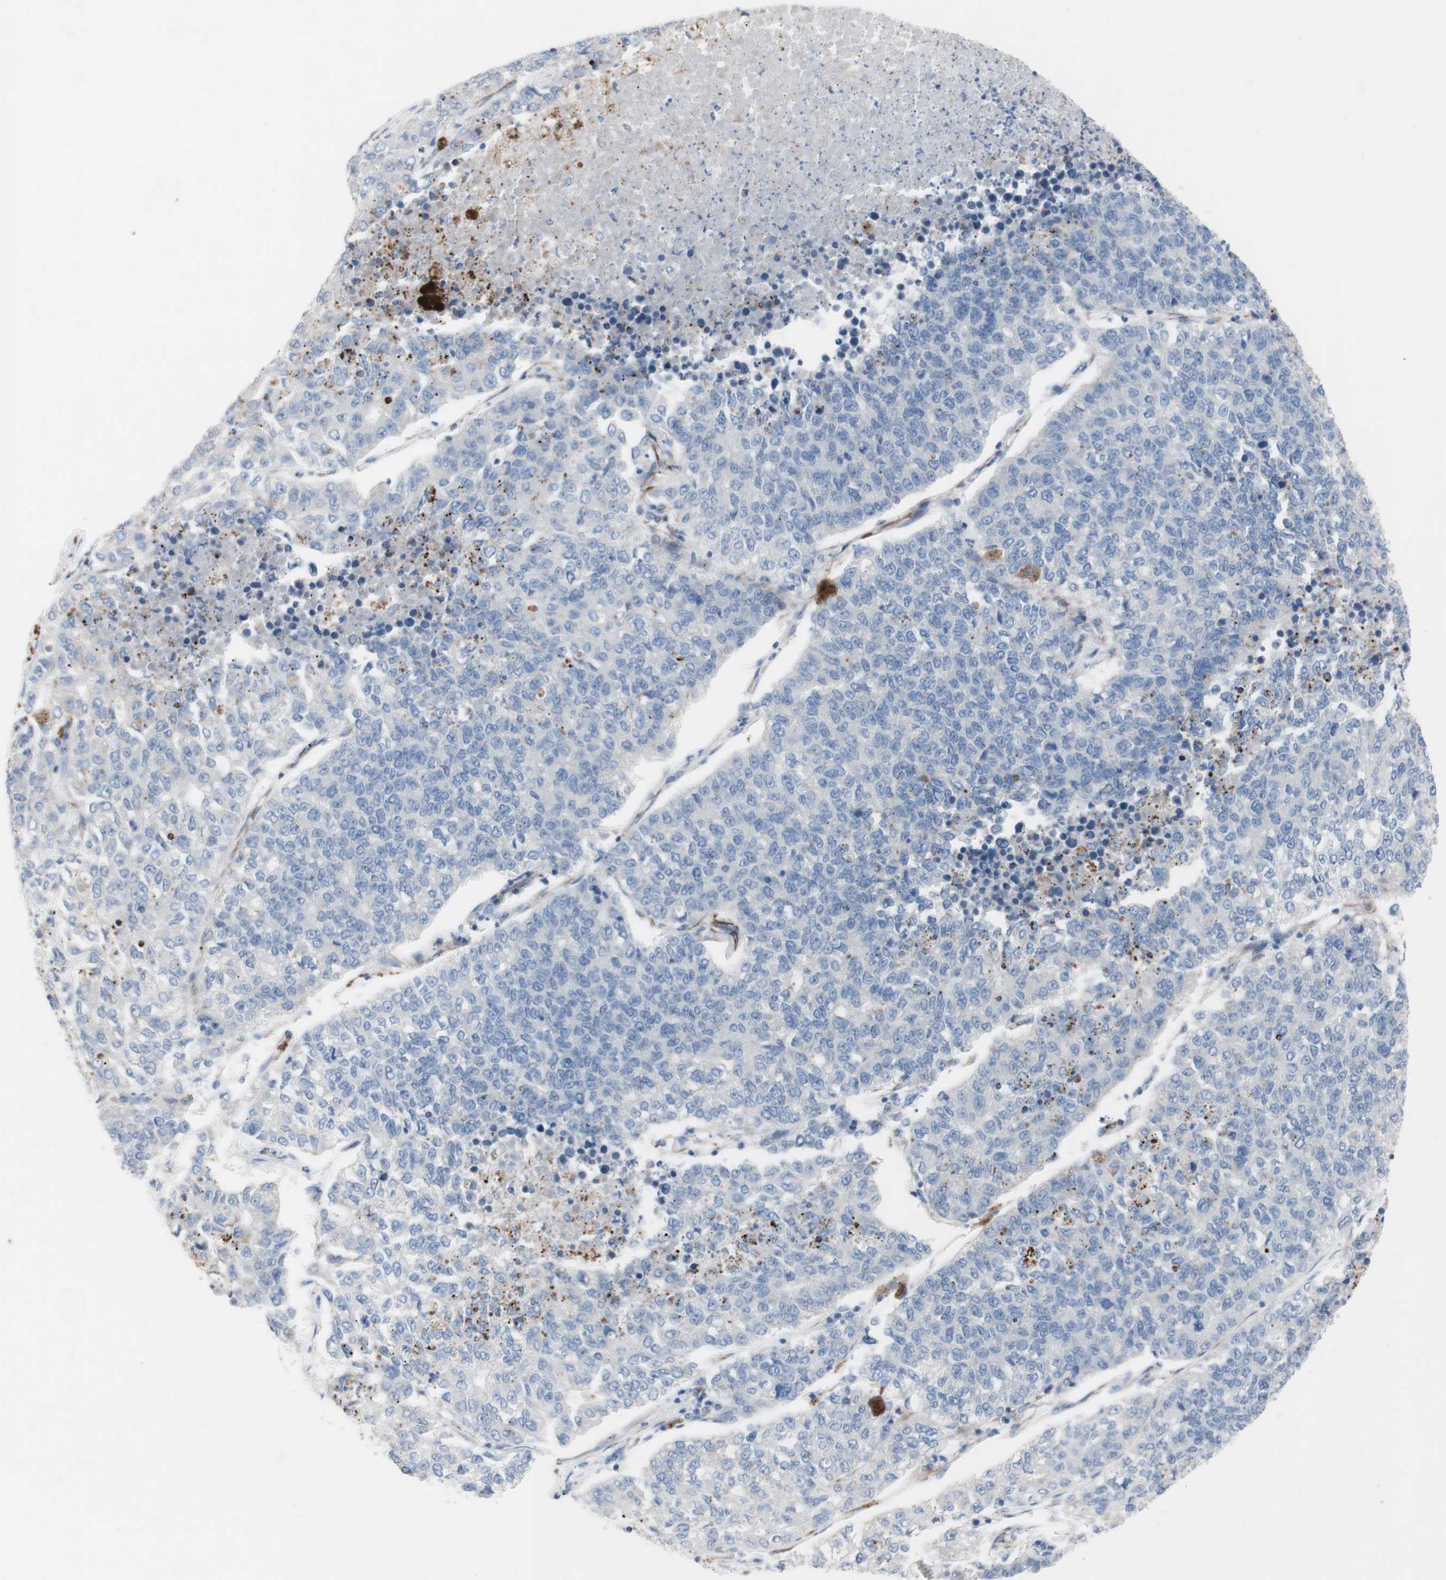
{"staining": {"intensity": "negative", "quantity": "none", "location": "none"}, "tissue": "lung cancer", "cell_type": "Tumor cells", "image_type": "cancer", "snomed": [{"axis": "morphology", "description": "Adenocarcinoma, NOS"}, {"axis": "topography", "description": "Lung"}], "caption": "Immunohistochemistry of lung cancer (adenocarcinoma) demonstrates no expression in tumor cells.", "gene": "AGPAT5", "patient": {"sex": "male", "age": 49}}